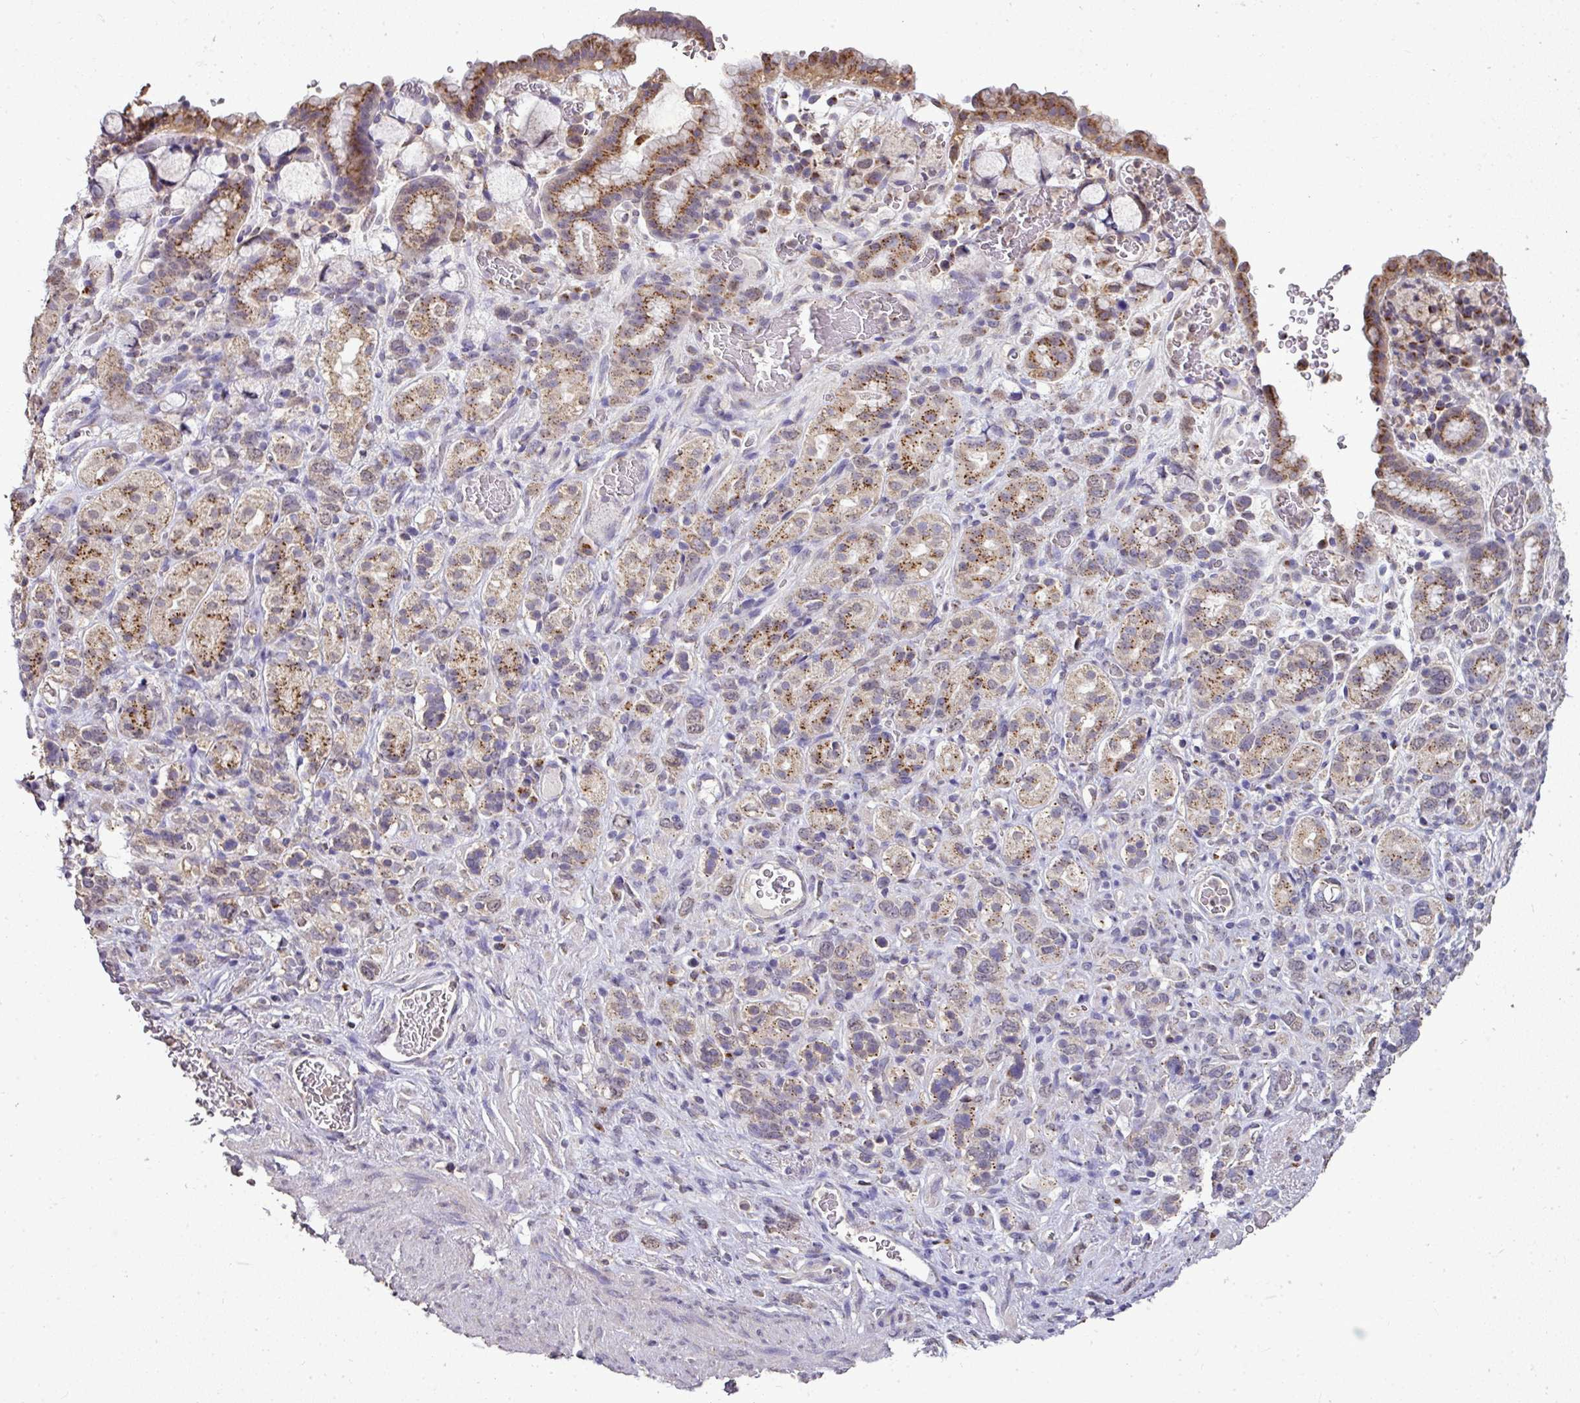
{"staining": {"intensity": "moderate", "quantity": ">75%", "location": "cytoplasmic/membranous"}, "tissue": "stomach cancer", "cell_type": "Tumor cells", "image_type": "cancer", "snomed": [{"axis": "morphology", "description": "Adenocarcinoma, NOS"}, {"axis": "topography", "description": "Stomach"}], "caption": "Protein analysis of stomach adenocarcinoma tissue displays moderate cytoplasmic/membranous positivity in about >75% of tumor cells.", "gene": "JPH2", "patient": {"sex": "female", "age": 65}}